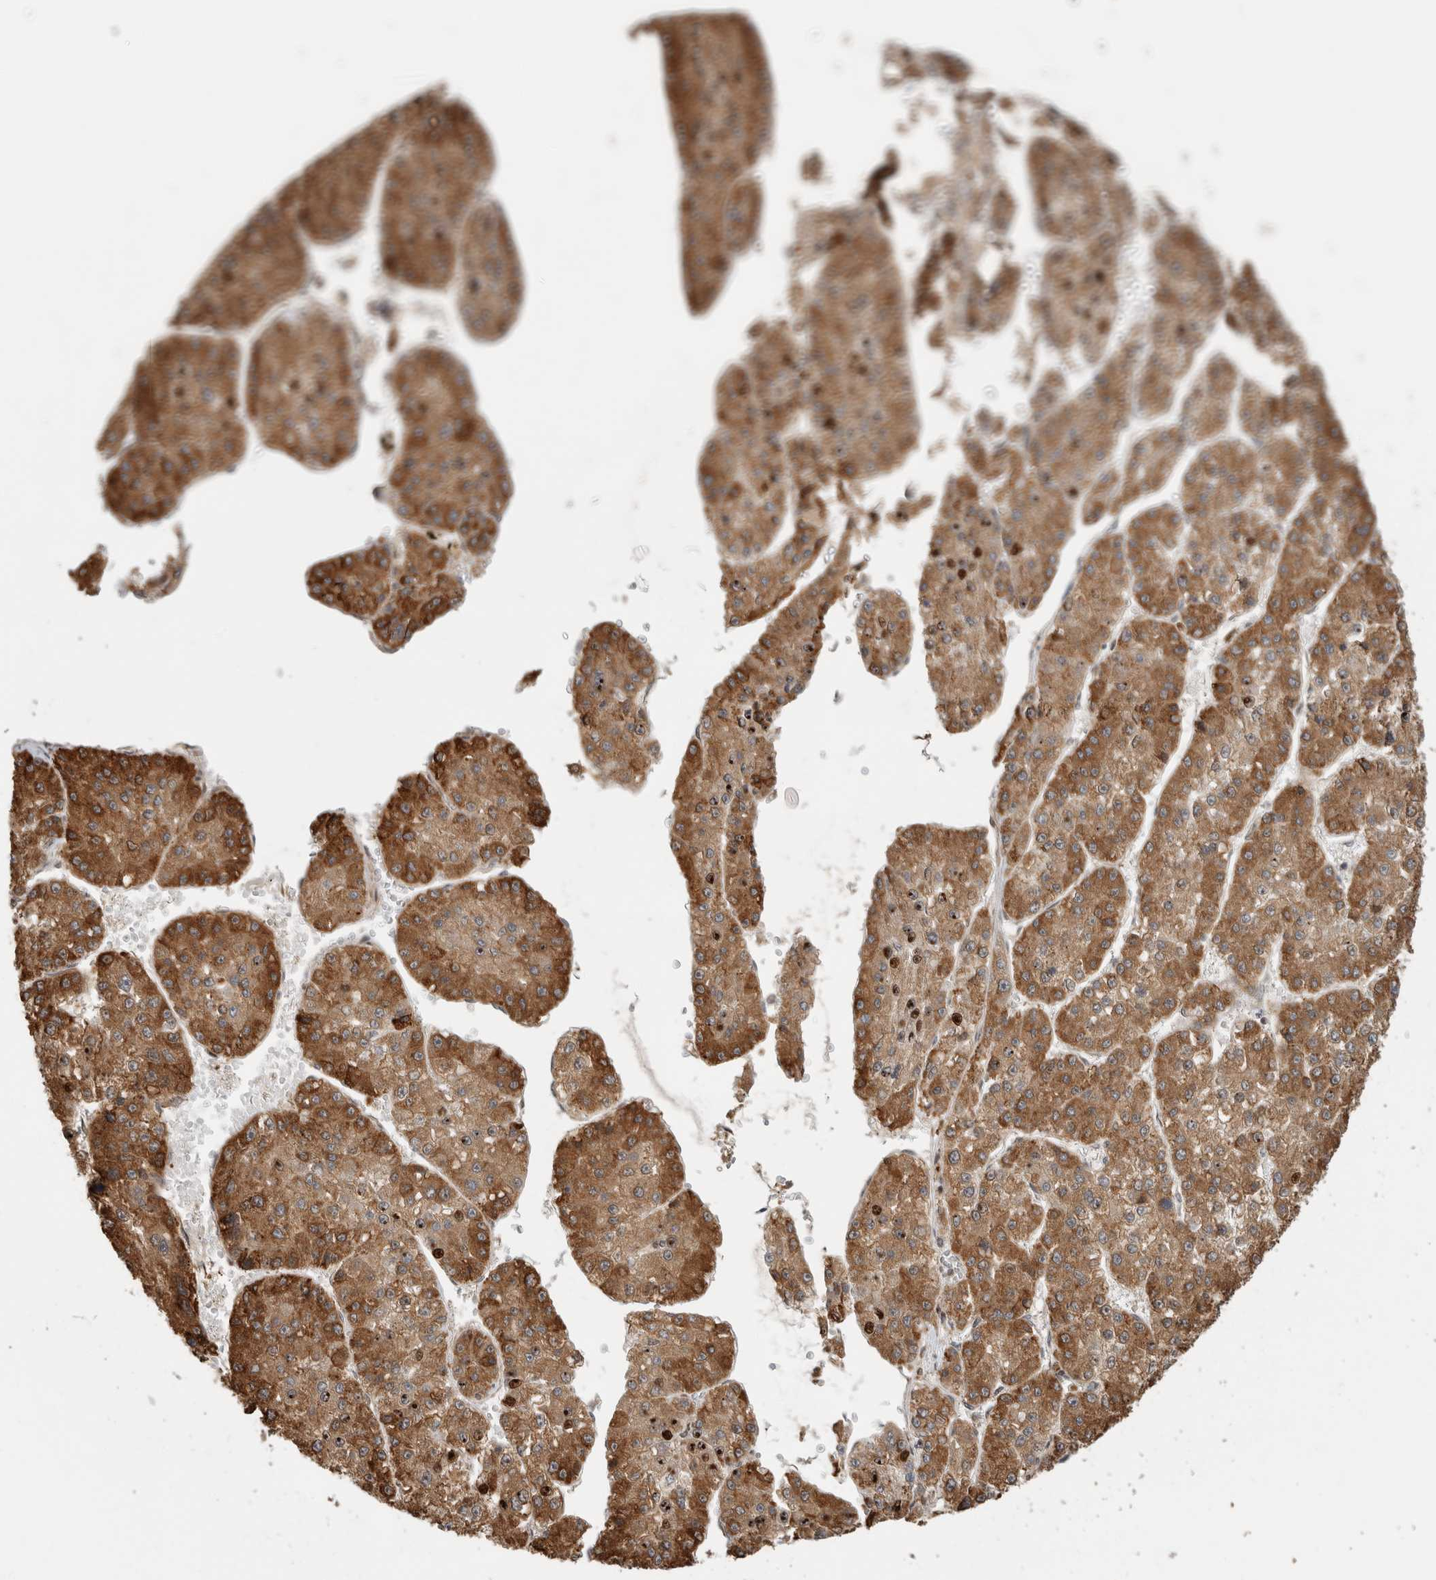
{"staining": {"intensity": "moderate", "quantity": ">75%", "location": "cytoplasmic/membranous,nuclear"}, "tissue": "liver cancer", "cell_type": "Tumor cells", "image_type": "cancer", "snomed": [{"axis": "morphology", "description": "Carcinoma, Hepatocellular, NOS"}, {"axis": "topography", "description": "Liver"}], "caption": "Immunohistochemistry (IHC) photomicrograph of liver hepatocellular carcinoma stained for a protein (brown), which shows medium levels of moderate cytoplasmic/membranous and nuclear positivity in about >75% of tumor cells.", "gene": "MS4A7", "patient": {"sex": "female", "age": 73}}